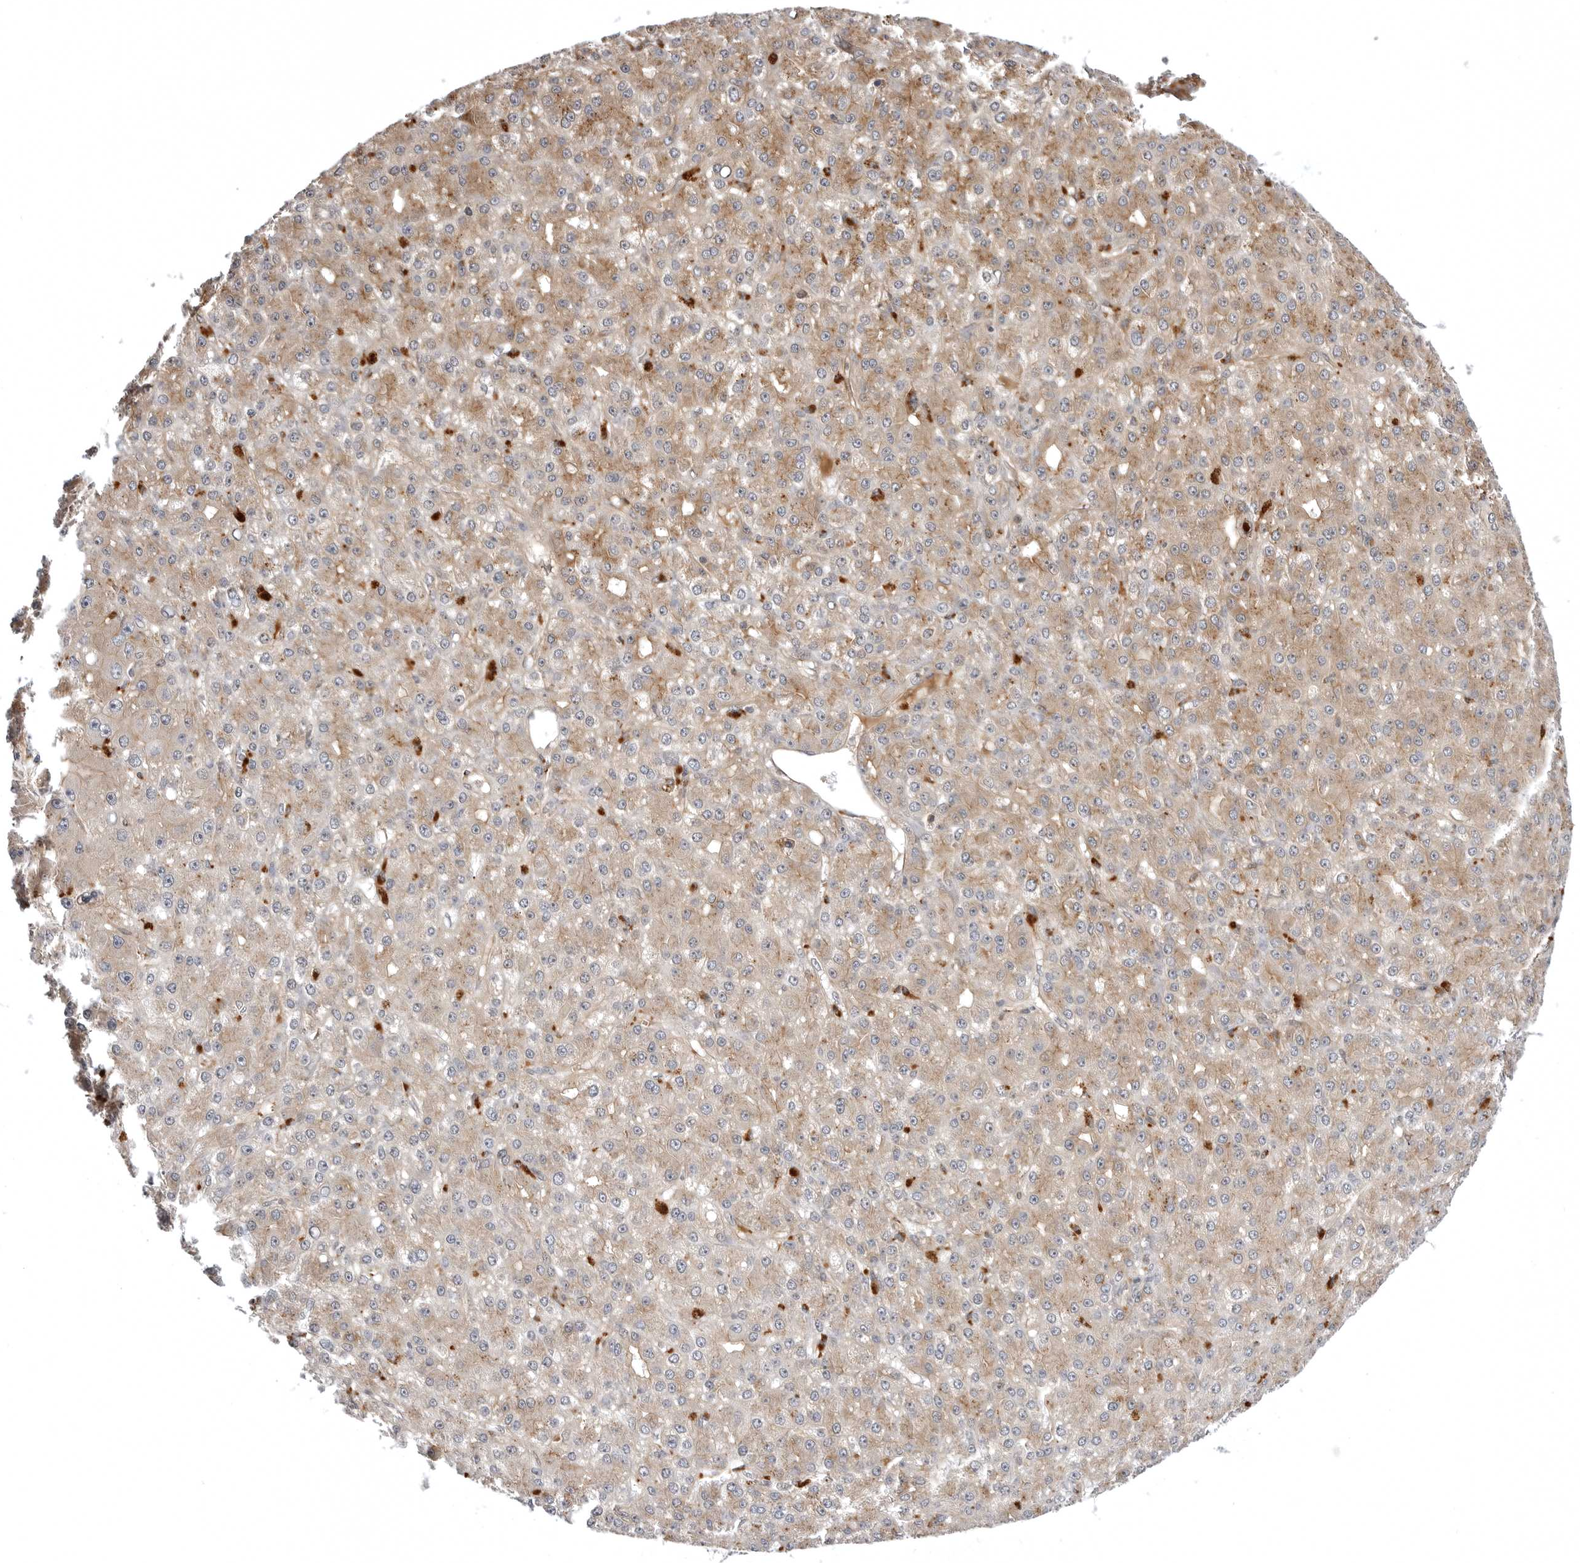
{"staining": {"intensity": "weak", "quantity": "25%-75%", "location": "cytoplasmic/membranous"}, "tissue": "liver cancer", "cell_type": "Tumor cells", "image_type": "cancer", "snomed": [{"axis": "morphology", "description": "Carcinoma, Hepatocellular, NOS"}, {"axis": "topography", "description": "Liver"}], "caption": "Tumor cells demonstrate low levels of weak cytoplasmic/membranous staining in about 25%-75% of cells in liver hepatocellular carcinoma.", "gene": "ARL5A", "patient": {"sex": "male", "age": 67}}